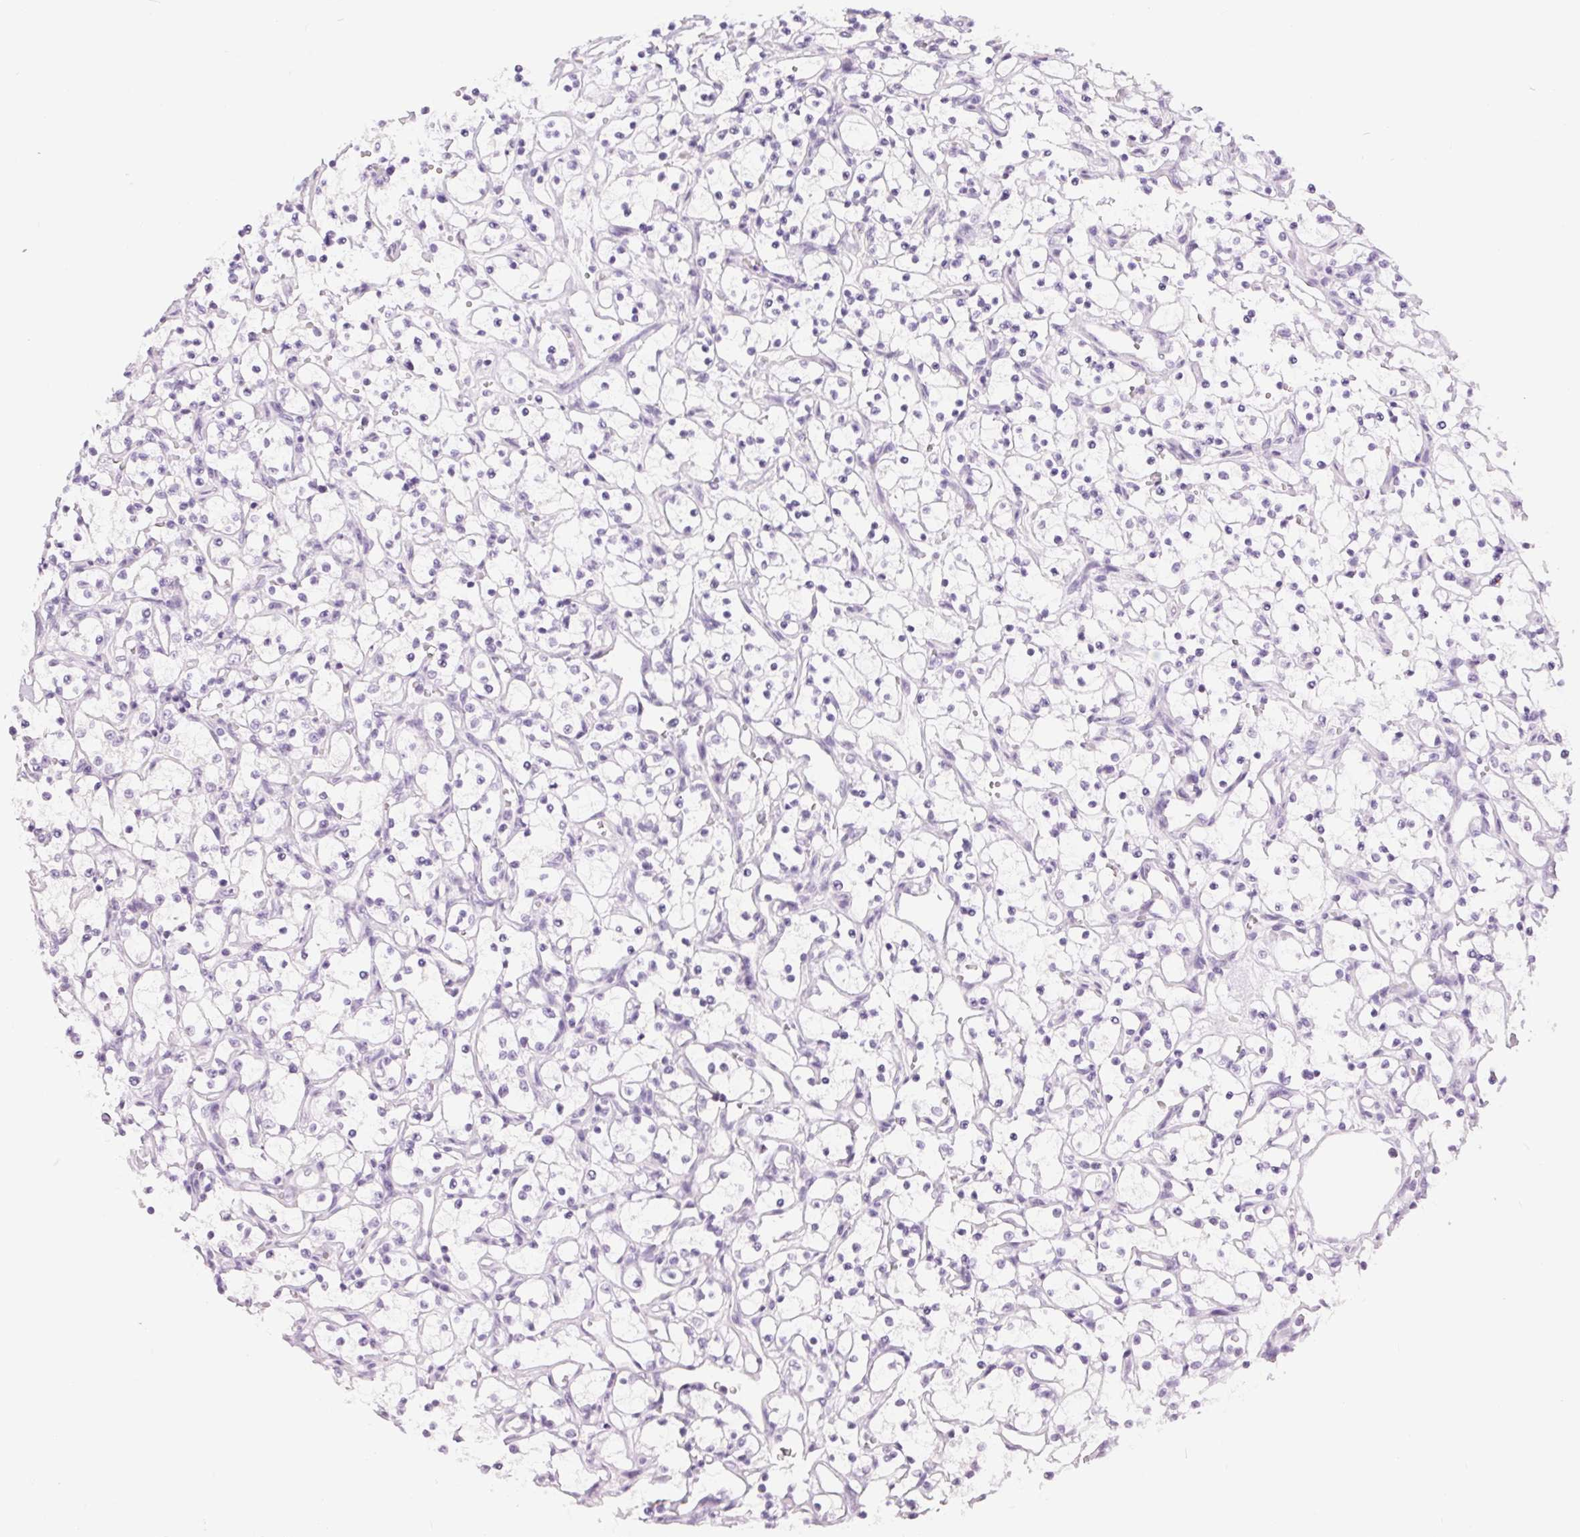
{"staining": {"intensity": "negative", "quantity": "none", "location": "none"}, "tissue": "renal cancer", "cell_type": "Tumor cells", "image_type": "cancer", "snomed": [{"axis": "morphology", "description": "Adenocarcinoma, NOS"}, {"axis": "topography", "description": "Kidney"}], "caption": "An image of human renal cancer (adenocarcinoma) is negative for staining in tumor cells.", "gene": "XDH", "patient": {"sex": "female", "age": 69}}